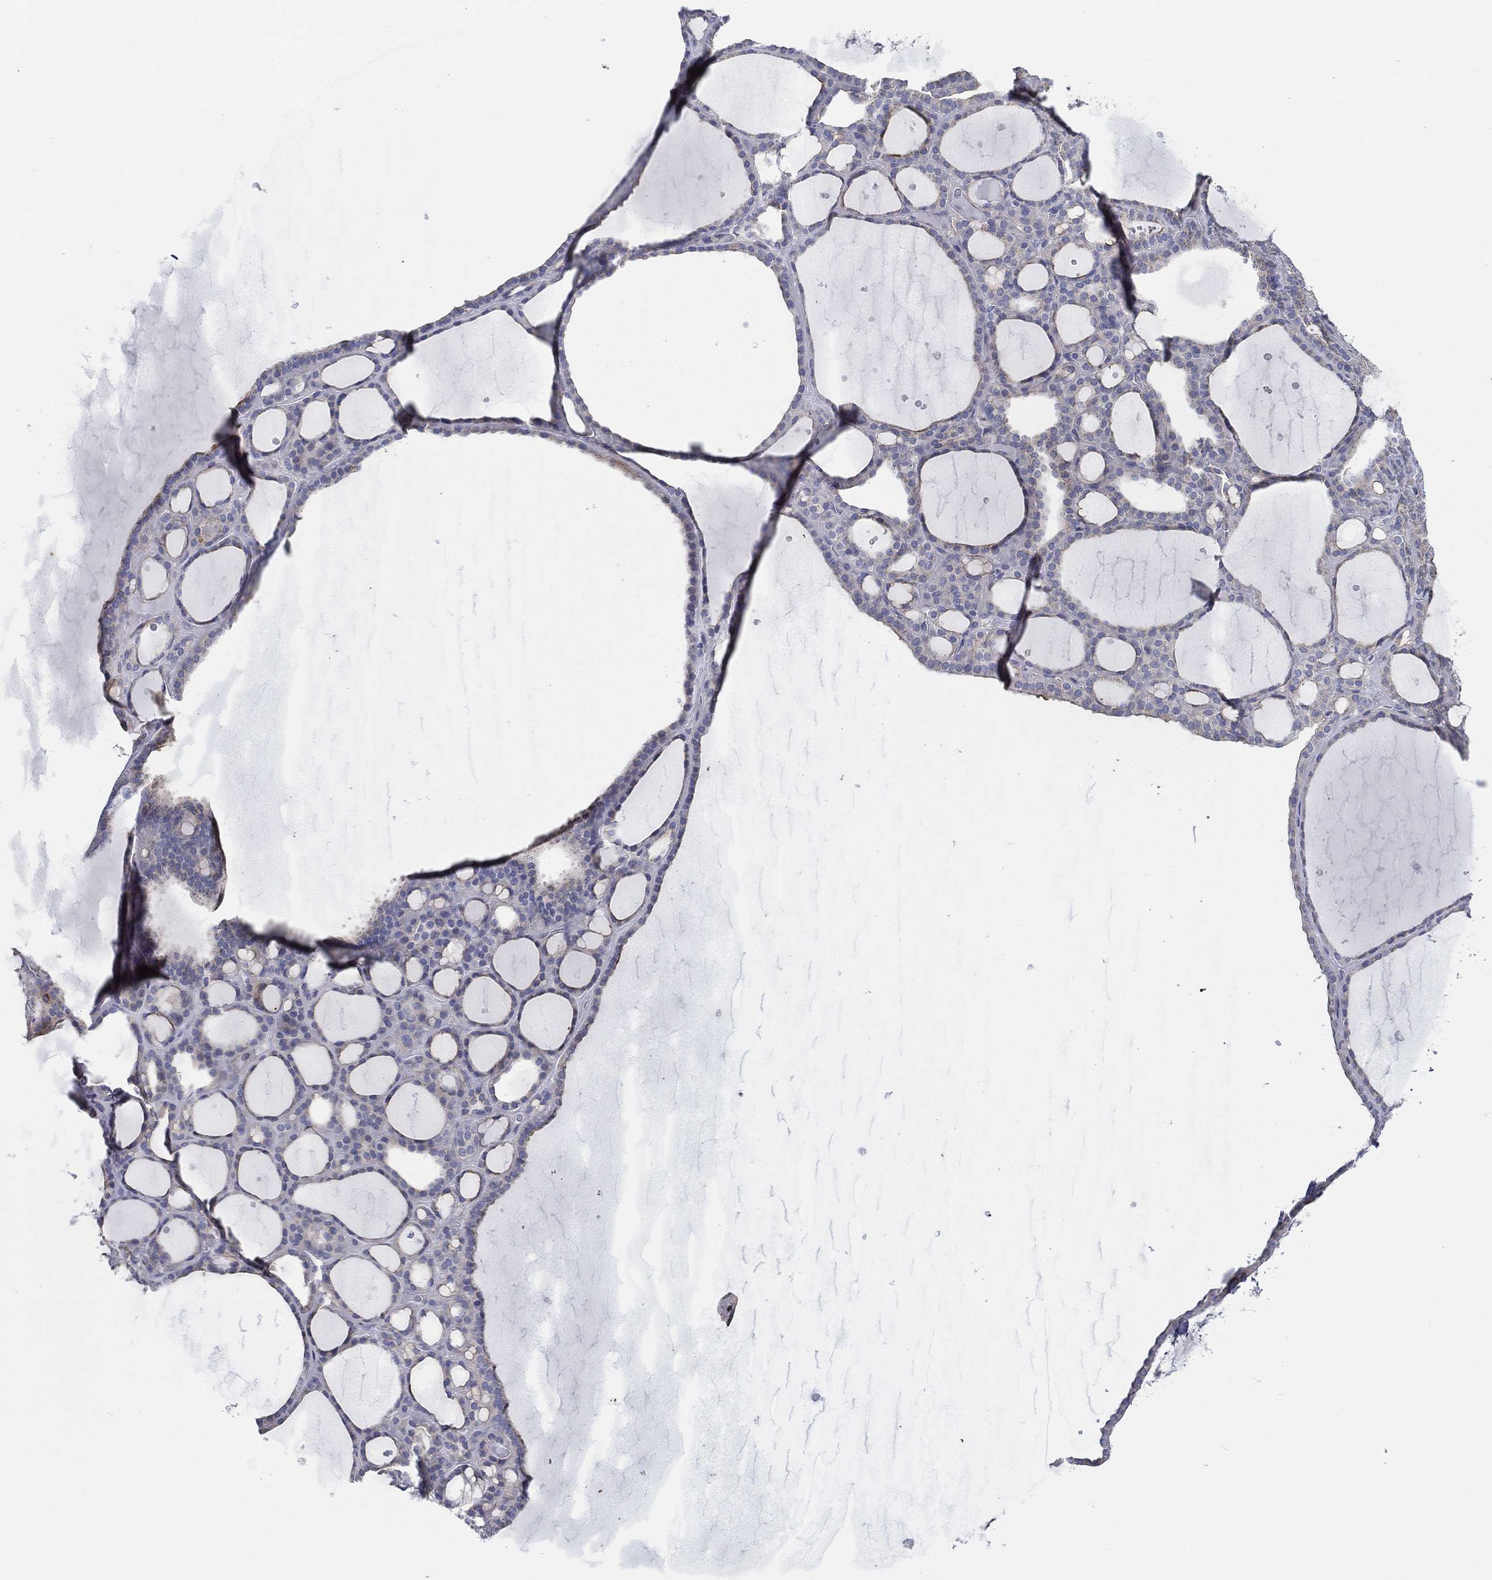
{"staining": {"intensity": "negative", "quantity": "none", "location": "none"}, "tissue": "thyroid gland", "cell_type": "Glandular cells", "image_type": "normal", "snomed": [{"axis": "morphology", "description": "Normal tissue, NOS"}, {"axis": "topography", "description": "Thyroid gland"}], "caption": "Immunohistochemistry of unremarkable thyroid gland exhibits no staining in glandular cells.", "gene": "ATP8A2", "patient": {"sex": "male", "age": 63}}